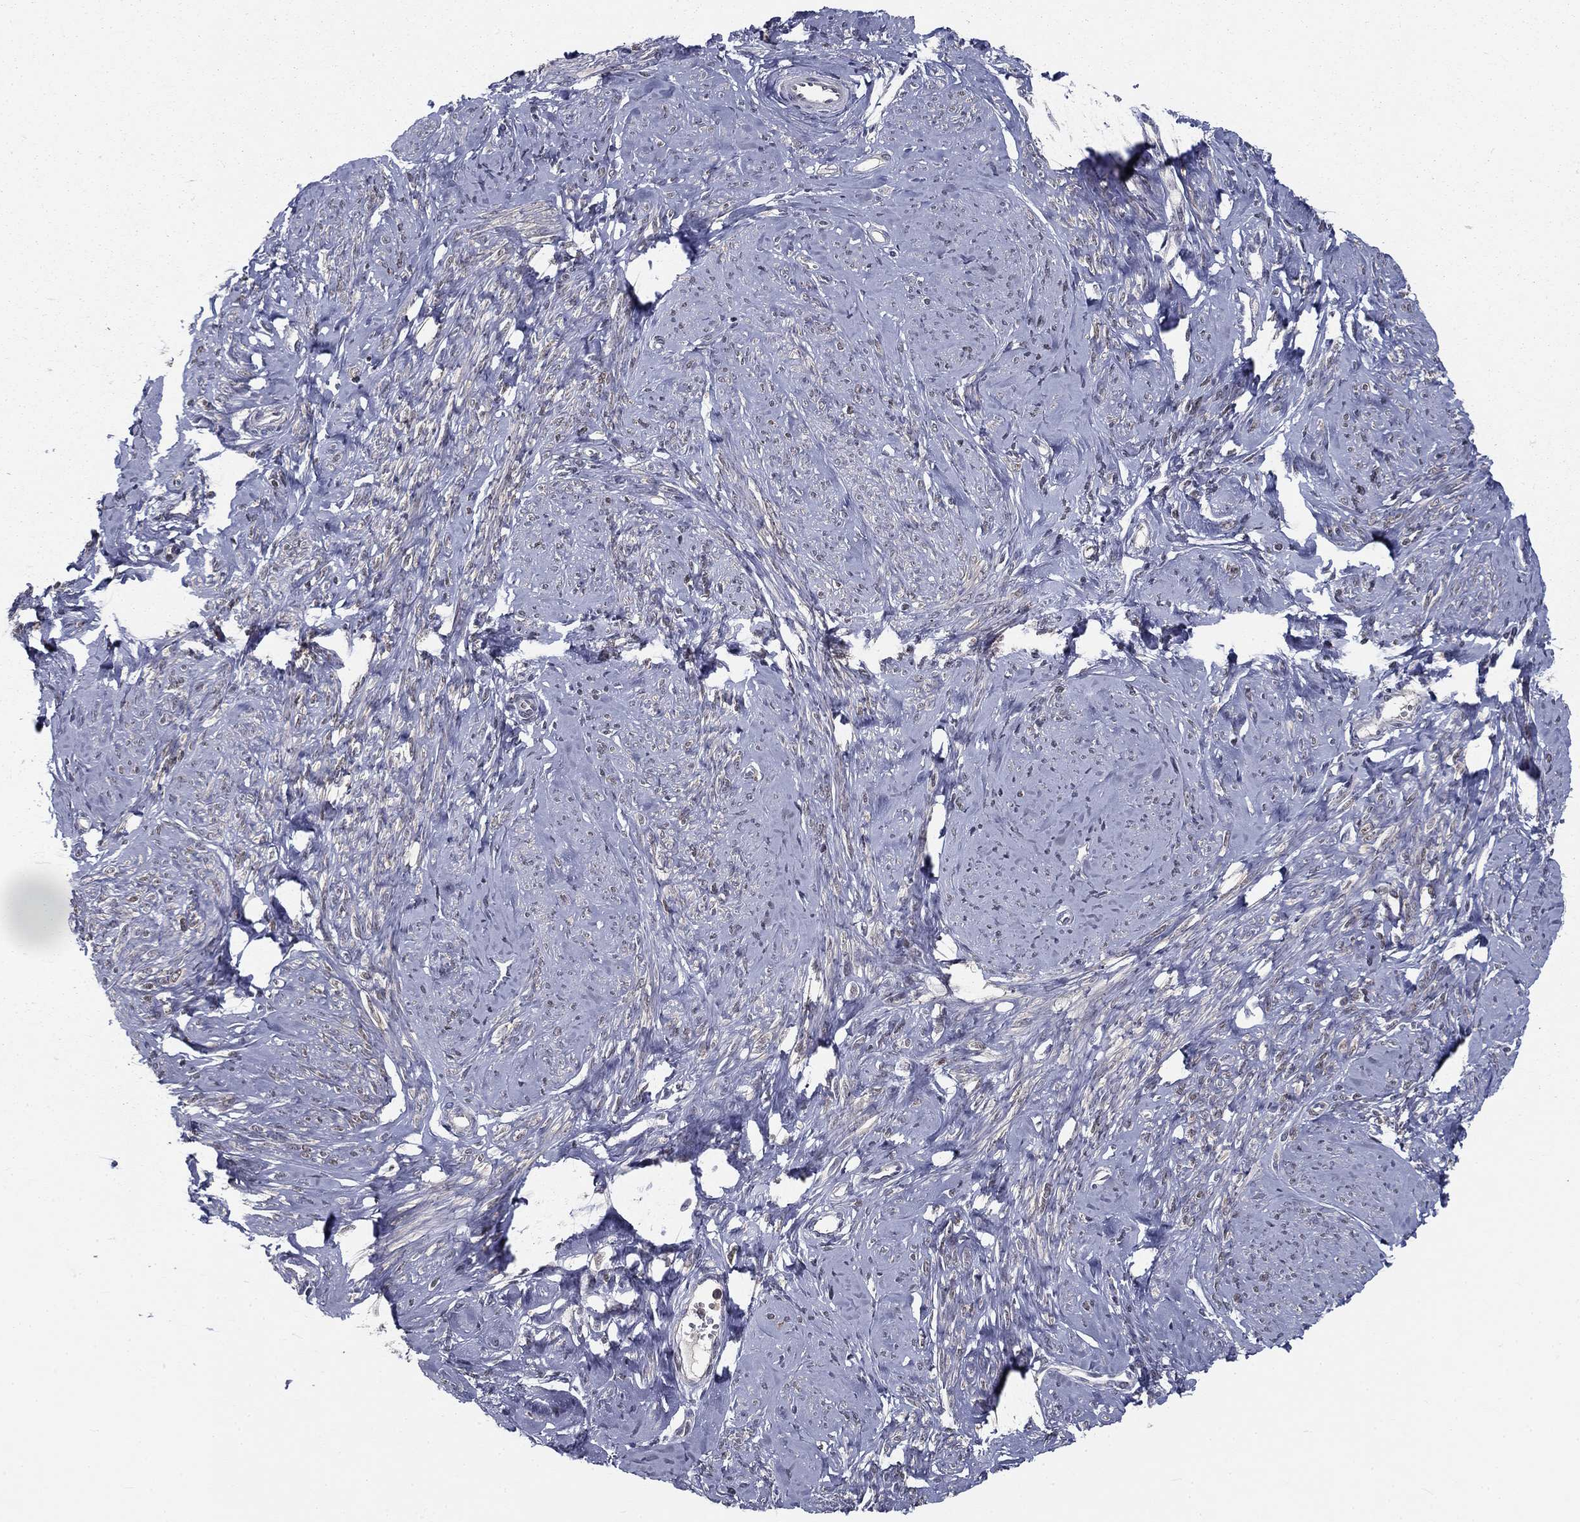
{"staining": {"intensity": "negative", "quantity": "none", "location": "none"}, "tissue": "smooth muscle", "cell_type": "Smooth muscle cells", "image_type": "normal", "snomed": [{"axis": "morphology", "description": "Normal tissue, NOS"}, {"axis": "topography", "description": "Smooth muscle"}], "caption": "DAB immunohistochemical staining of unremarkable human smooth muscle reveals no significant staining in smooth muscle cells. (DAB (3,3'-diaminobenzidine) IHC visualized using brightfield microscopy, high magnification).", "gene": "NIT2", "patient": {"sex": "female", "age": 48}}